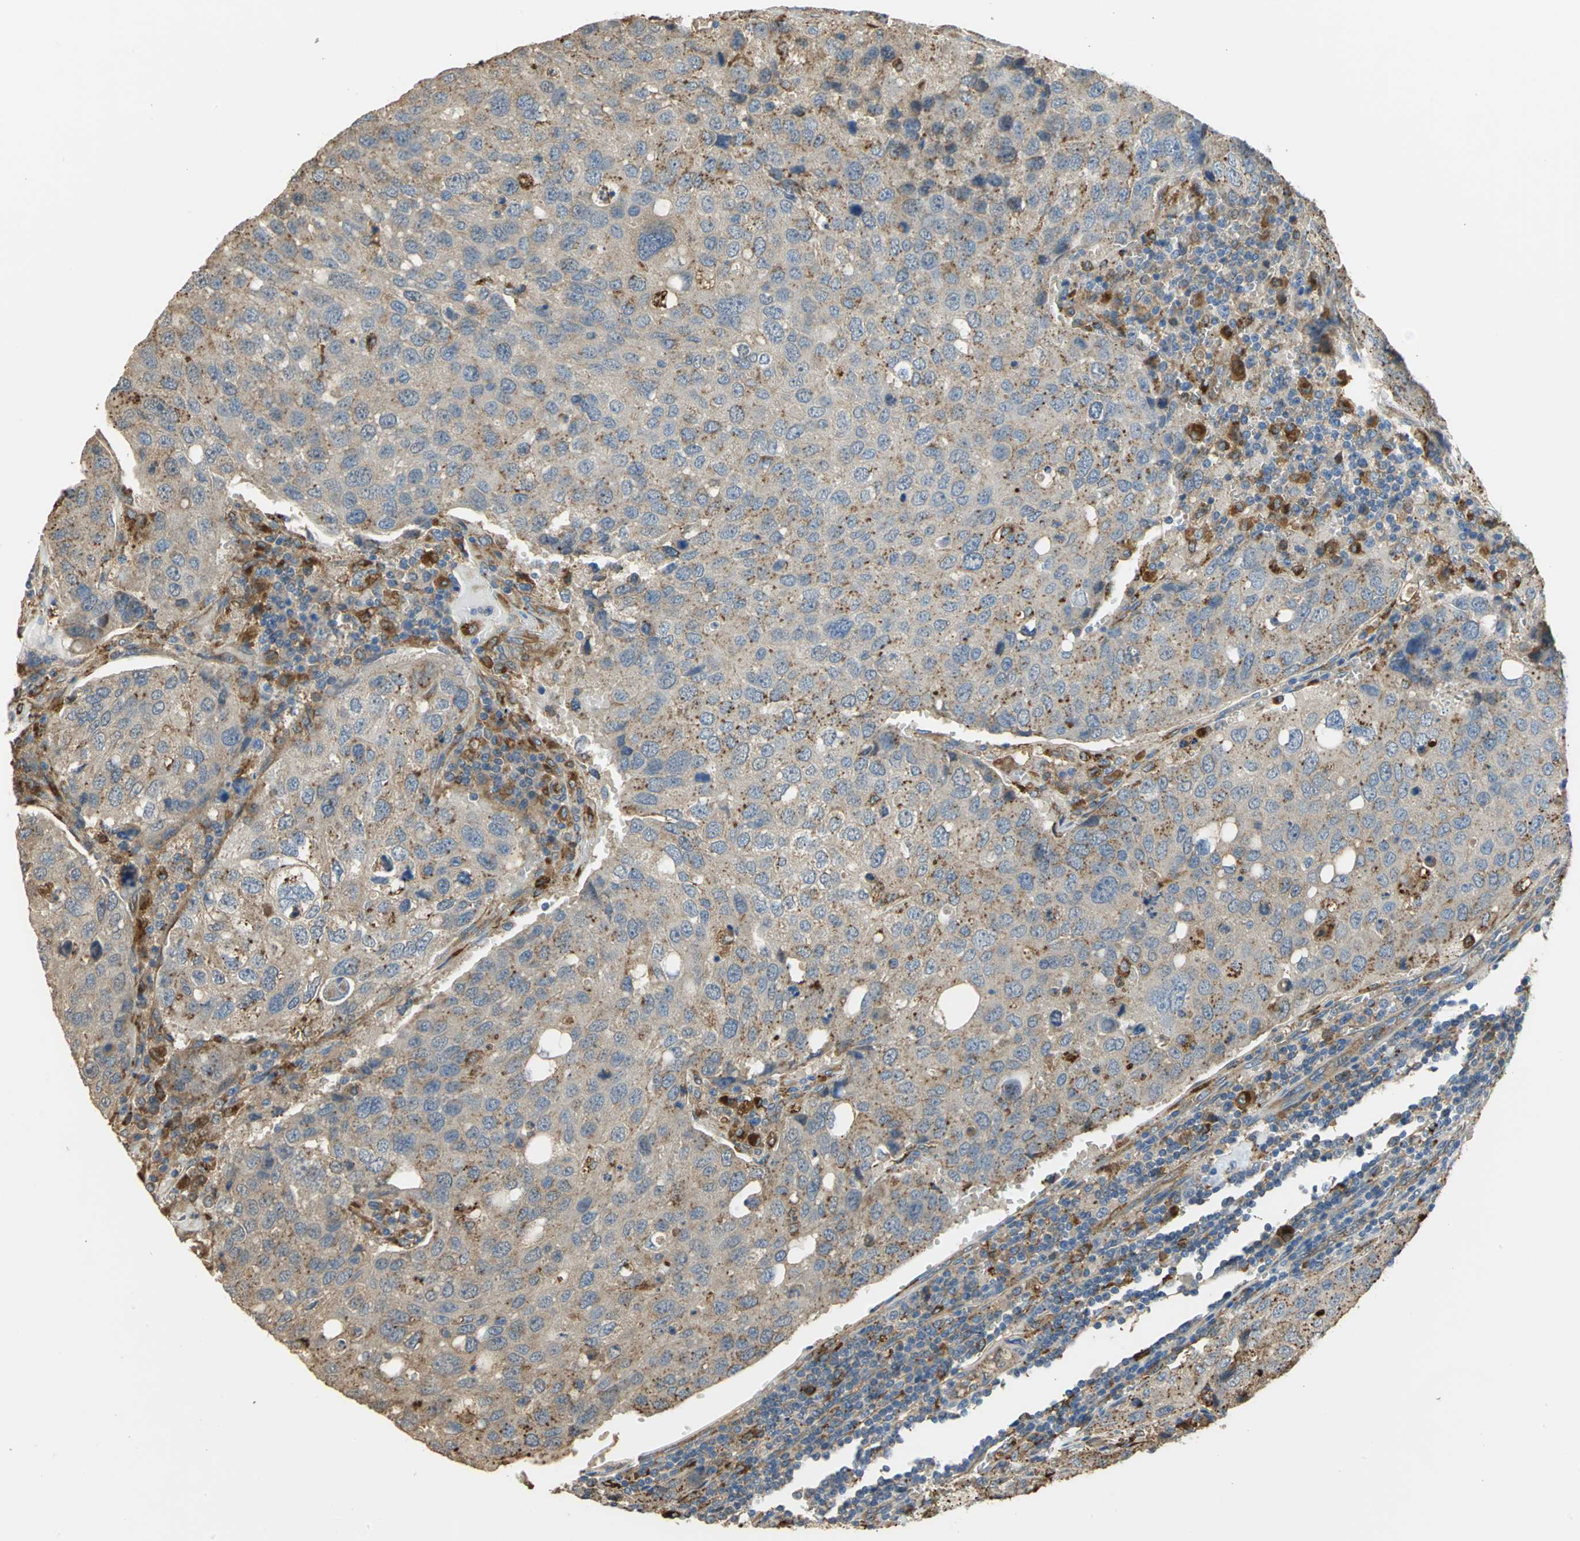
{"staining": {"intensity": "moderate", "quantity": ">75%", "location": "cytoplasmic/membranous"}, "tissue": "urothelial cancer", "cell_type": "Tumor cells", "image_type": "cancer", "snomed": [{"axis": "morphology", "description": "Urothelial carcinoma, High grade"}, {"axis": "topography", "description": "Lymph node"}, {"axis": "topography", "description": "Urinary bladder"}], "caption": "A micrograph of human urothelial cancer stained for a protein demonstrates moderate cytoplasmic/membranous brown staining in tumor cells.", "gene": "DIAPH2", "patient": {"sex": "male", "age": 51}}